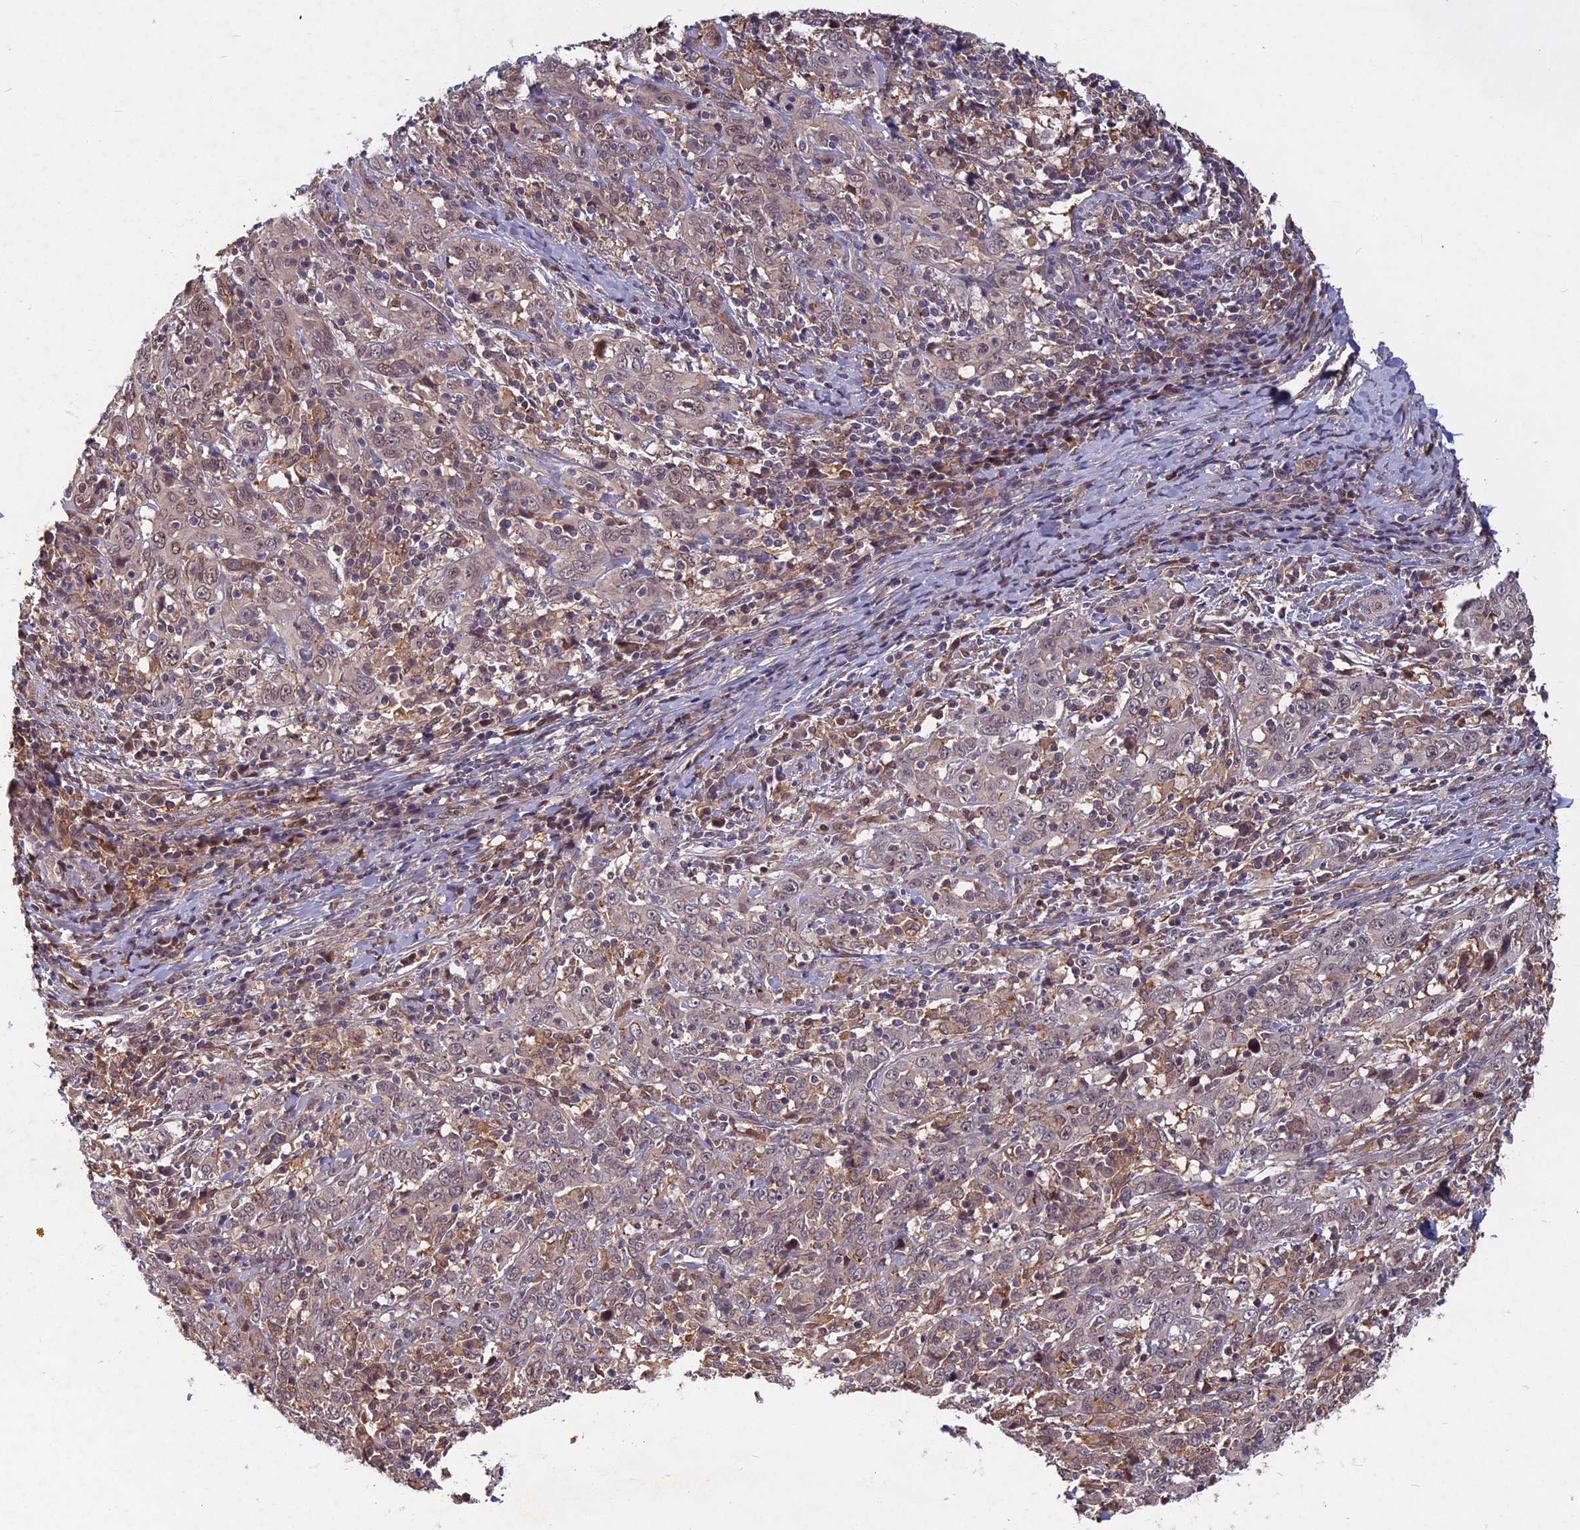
{"staining": {"intensity": "weak", "quantity": "25%-75%", "location": "cytoplasmic/membranous,nuclear"}, "tissue": "cervical cancer", "cell_type": "Tumor cells", "image_type": "cancer", "snomed": [{"axis": "morphology", "description": "Squamous cell carcinoma, NOS"}, {"axis": "topography", "description": "Cervix"}], "caption": "This photomicrograph reveals IHC staining of cervical cancer, with low weak cytoplasmic/membranous and nuclear expression in approximately 25%-75% of tumor cells.", "gene": "SPG11", "patient": {"sex": "female", "age": 46}}